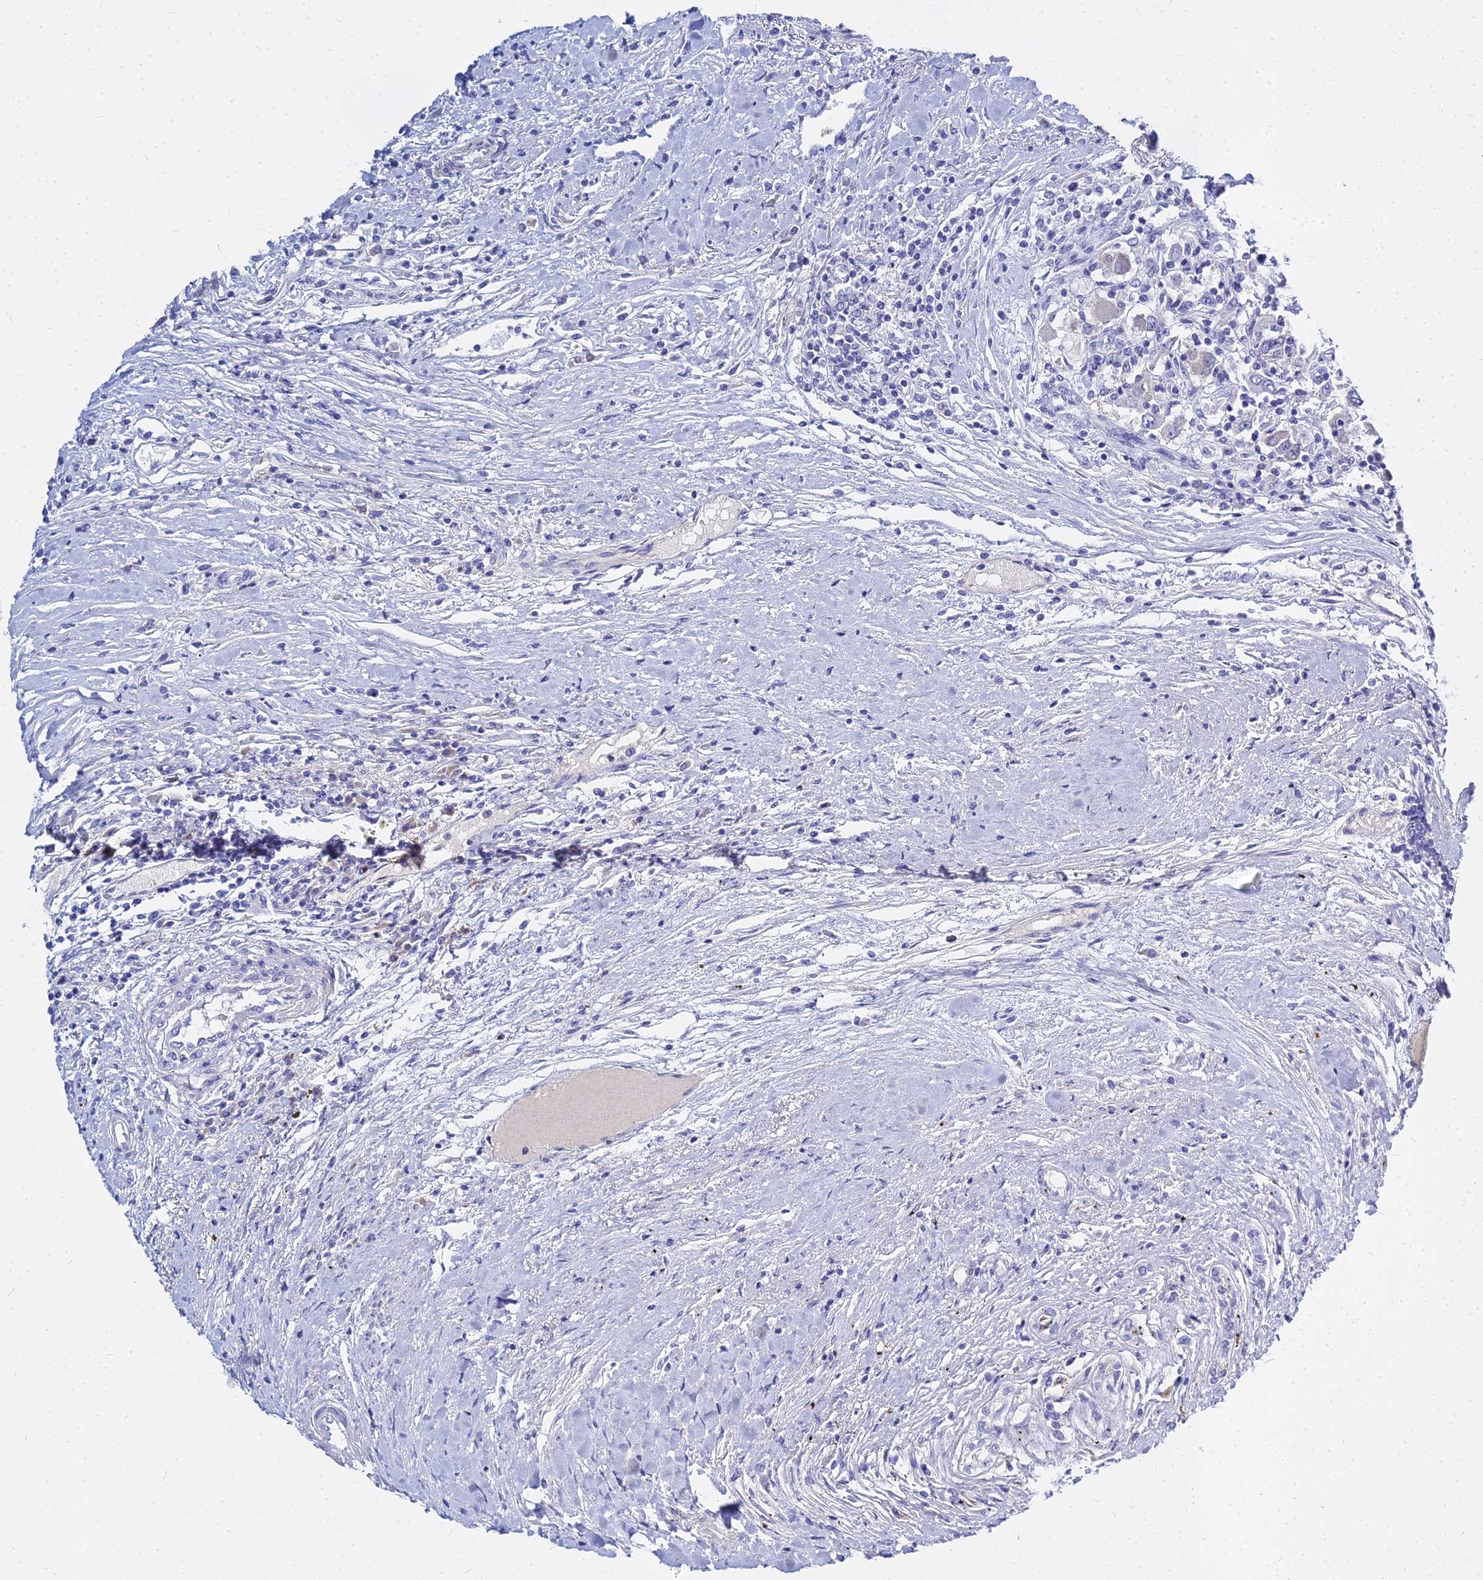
{"staining": {"intensity": "negative", "quantity": "none", "location": "none"}, "tissue": "renal cancer", "cell_type": "Tumor cells", "image_type": "cancer", "snomed": [{"axis": "morphology", "description": "Adenocarcinoma, NOS"}, {"axis": "topography", "description": "Kidney"}], "caption": "IHC photomicrograph of neoplastic tissue: human renal cancer (adenocarcinoma) stained with DAB (3,3'-diaminobenzidine) shows no significant protein staining in tumor cells.", "gene": "ZNF552", "patient": {"sex": "female", "age": 67}}